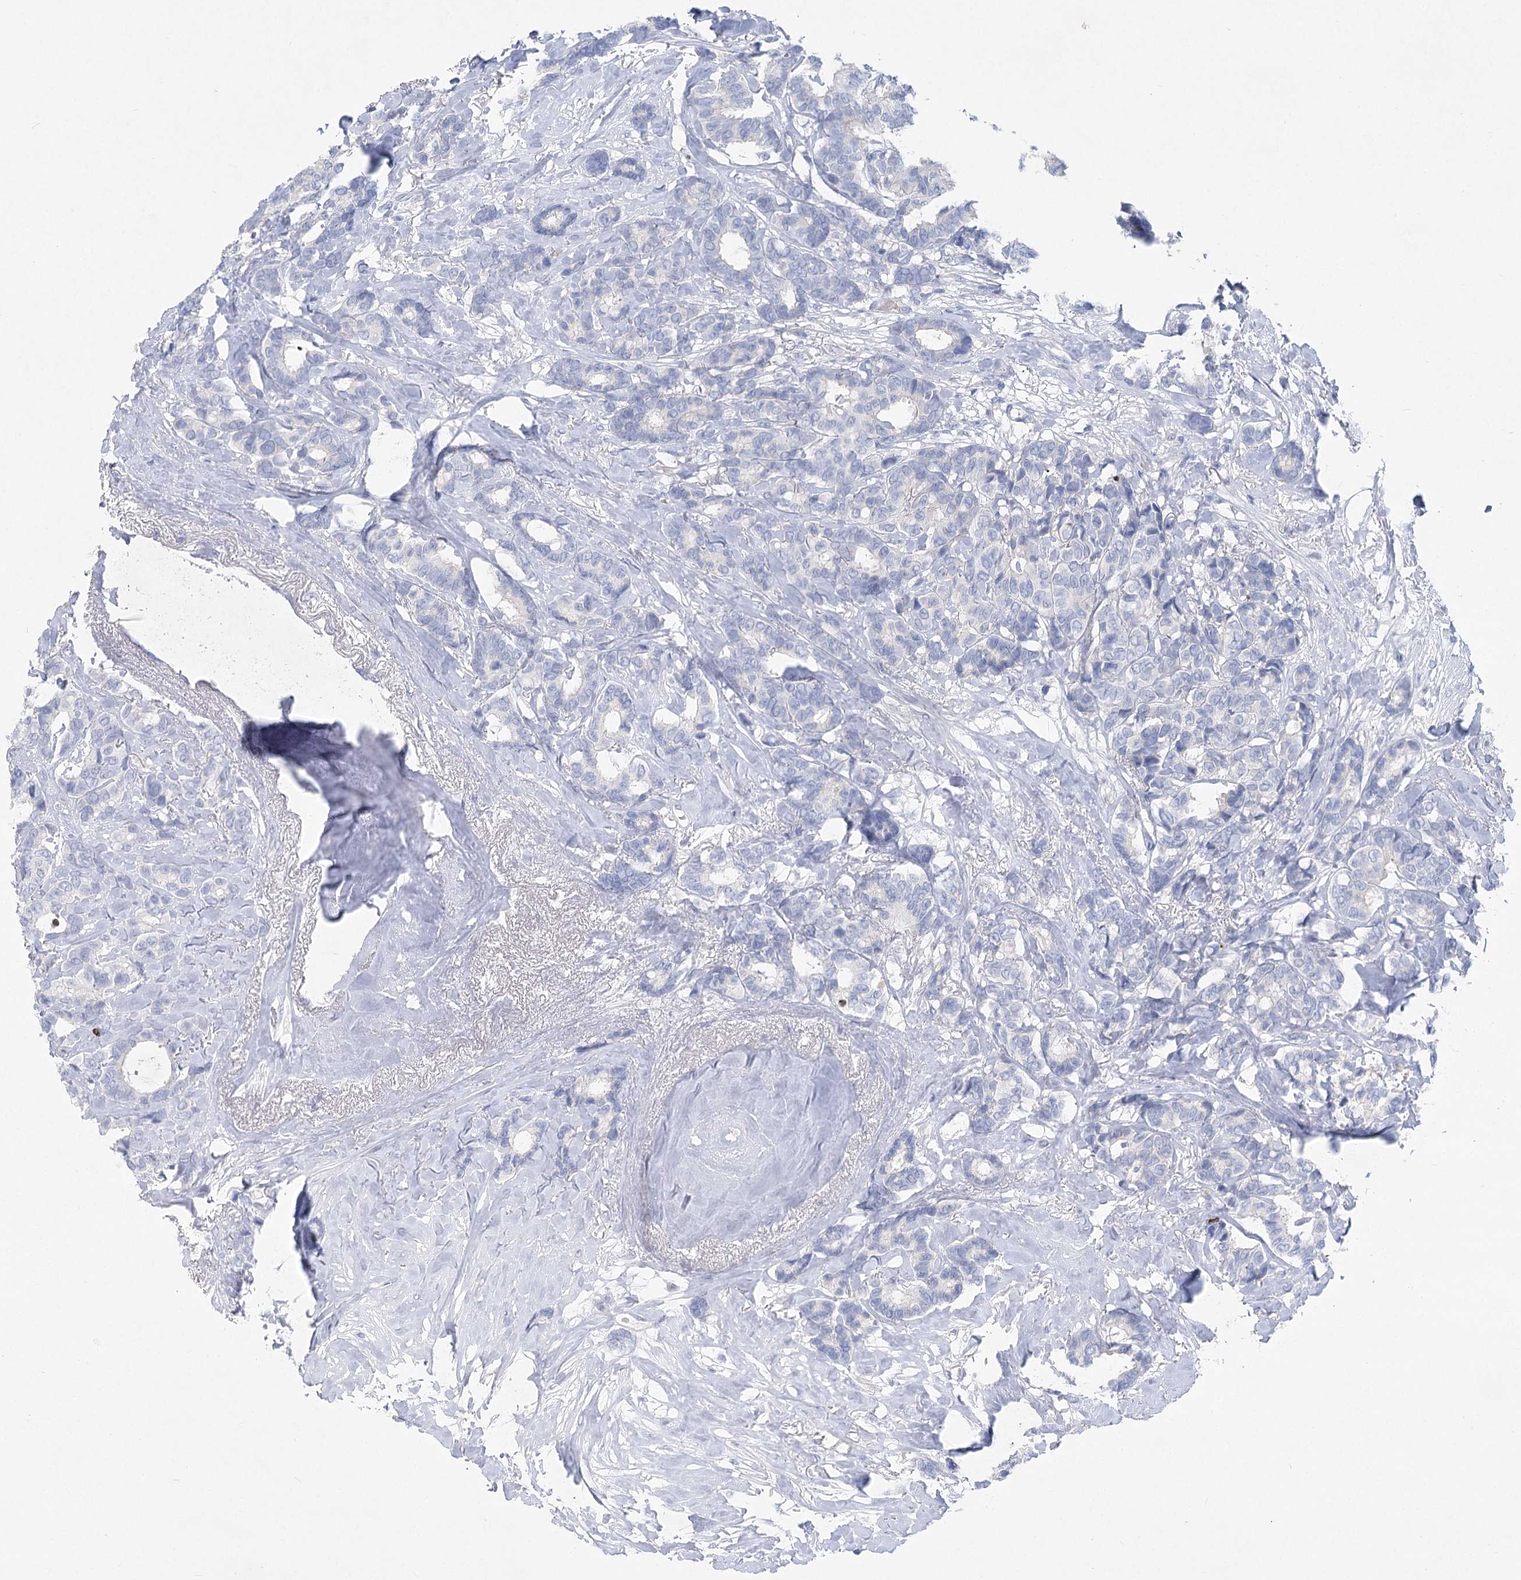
{"staining": {"intensity": "negative", "quantity": "none", "location": "none"}, "tissue": "breast cancer", "cell_type": "Tumor cells", "image_type": "cancer", "snomed": [{"axis": "morphology", "description": "Duct carcinoma"}, {"axis": "topography", "description": "Breast"}], "caption": "Immunohistochemistry (IHC) image of neoplastic tissue: breast cancer stained with DAB displays no significant protein staining in tumor cells.", "gene": "WDR74", "patient": {"sex": "female", "age": 87}}